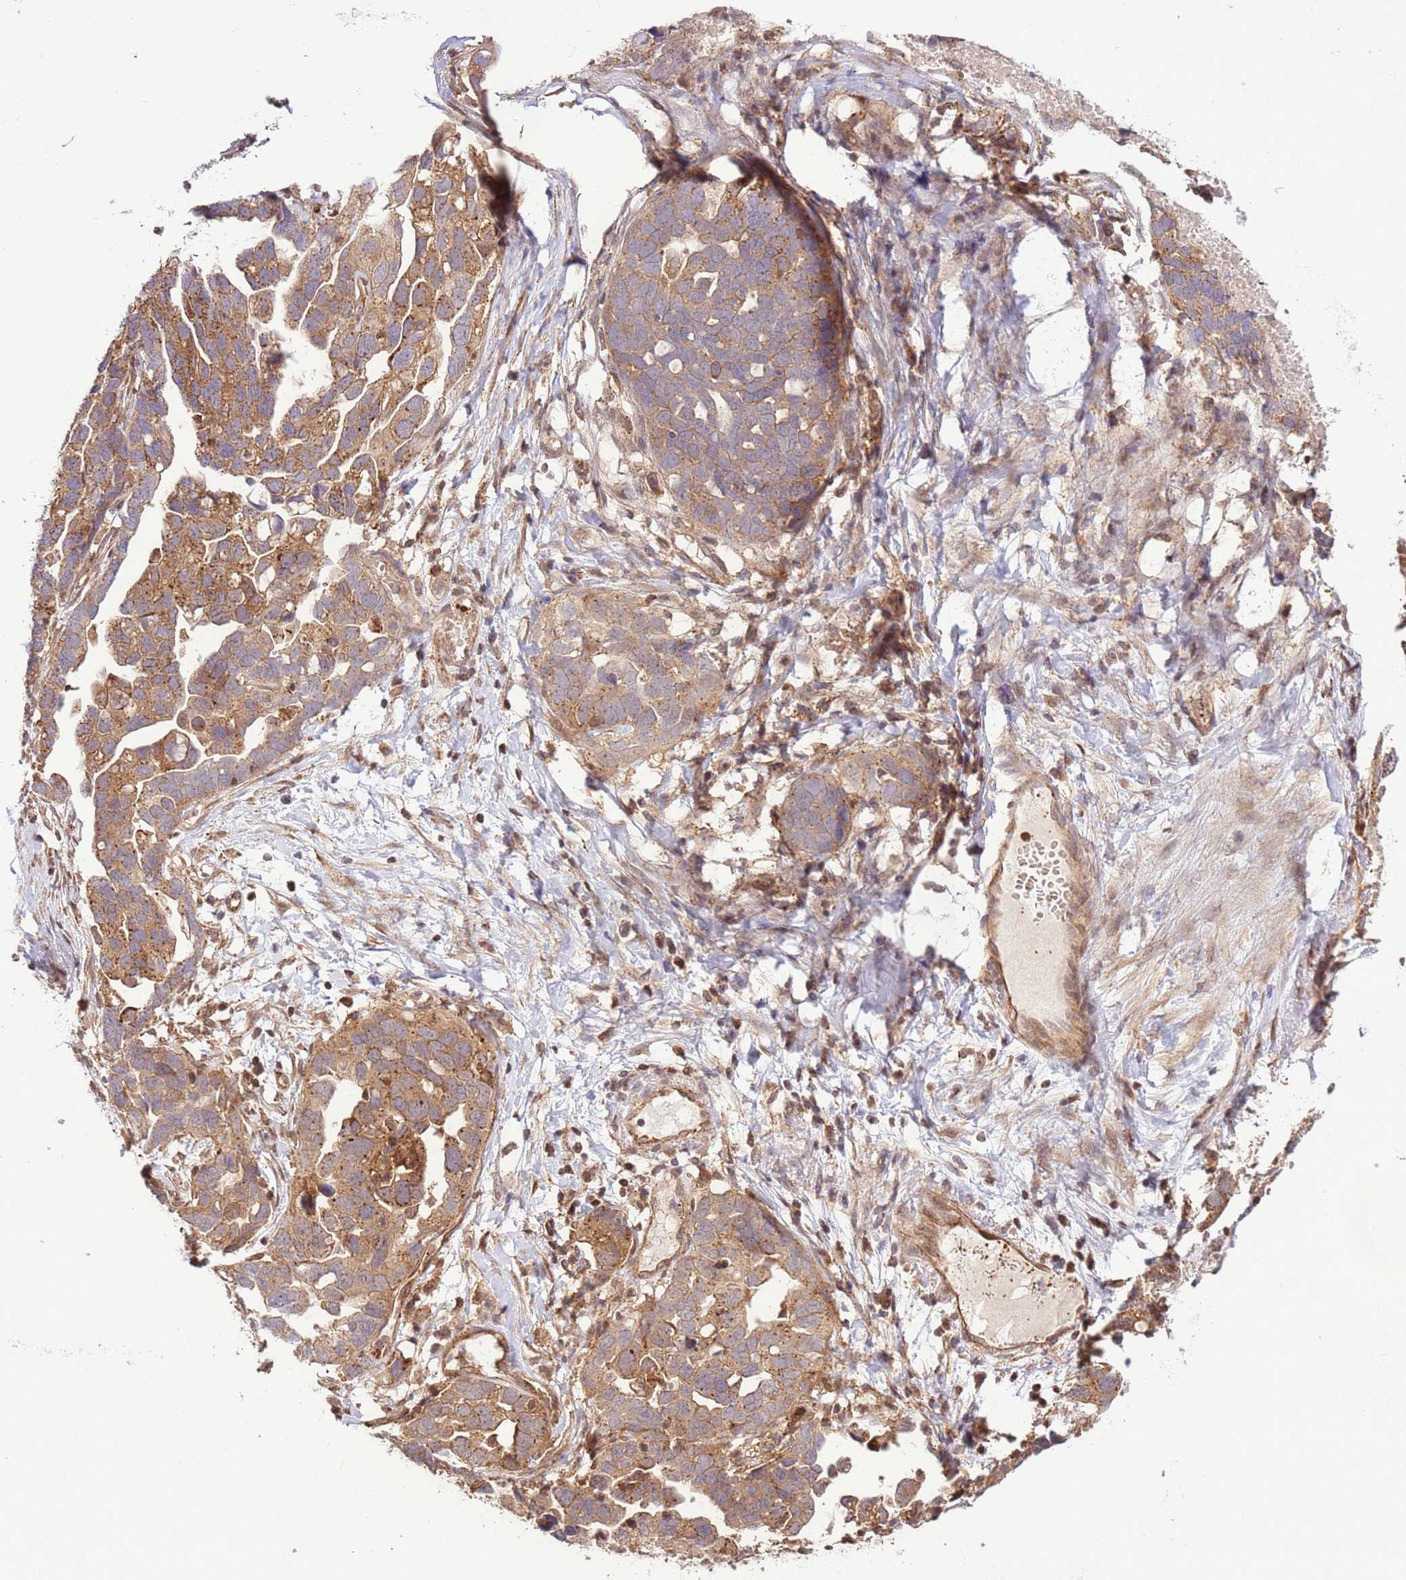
{"staining": {"intensity": "moderate", "quantity": ">75%", "location": "cytoplasmic/membranous"}, "tissue": "ovarian cancer", "cell_type": "Tumor cells", "image_type": "cancer", "snomed": [{"axis": "morphology", "description": "Cystadenocarcinoma, serous, NOS"}, {"axis": "topography", "description": "Ovary"}], "caption": "The image demonstrates staining of ovarian cancer, revealing moderate cytoplasmic/membranous protein expression (brown color) within tumor cells. (DAB IHC with brightfield microscopy, high magnification).", "gene": "CCDC112", "patient": {"sex": "female", "age": 54}}